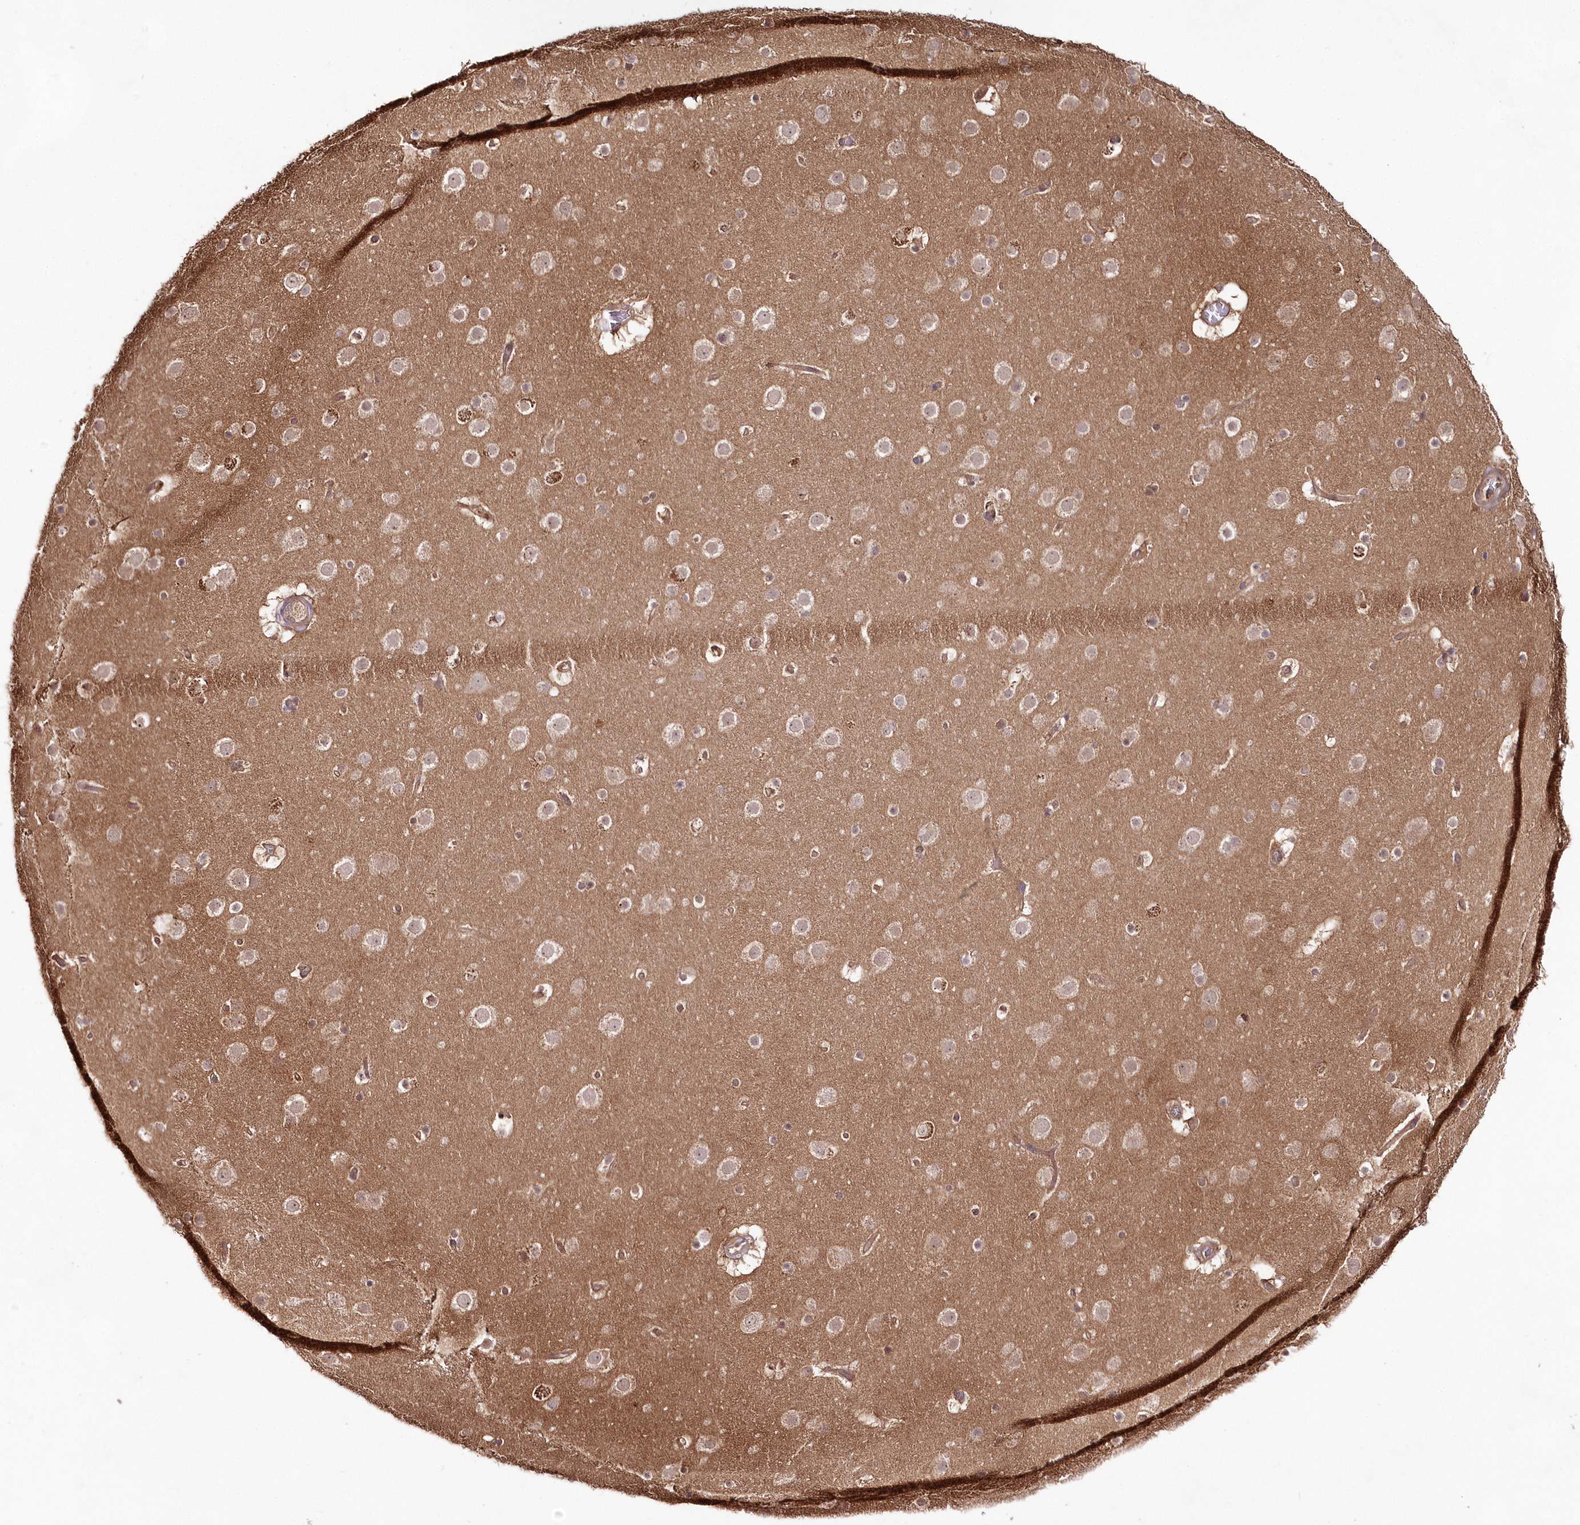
{"staining": {"intensity": "weak", "quantity": "25%-75%", "location": "cytoplasmic/membranous"}, "tissue": "cerebral cortex", "cell_type": "Endothelial cells", "image_type": "normal", "snomed": [{"axis": "morphology", "description": "Normal tissue, NOS"}, {"axis": "topography", "description": "Cerebral cortex"}], "caption": "The histopathology image shows a brown stain indicating the presence of a protein in the cytoplasmic/membranous of endothelial cells in cerebral cortex. The staining was performed using DAB to visualize the protein expression in brown, while the nuclei were stained in blue with hematoxylin (Magnification: 20x).", "gene": "IMPA1", "patient": {"sex": "male", "age": 57}}